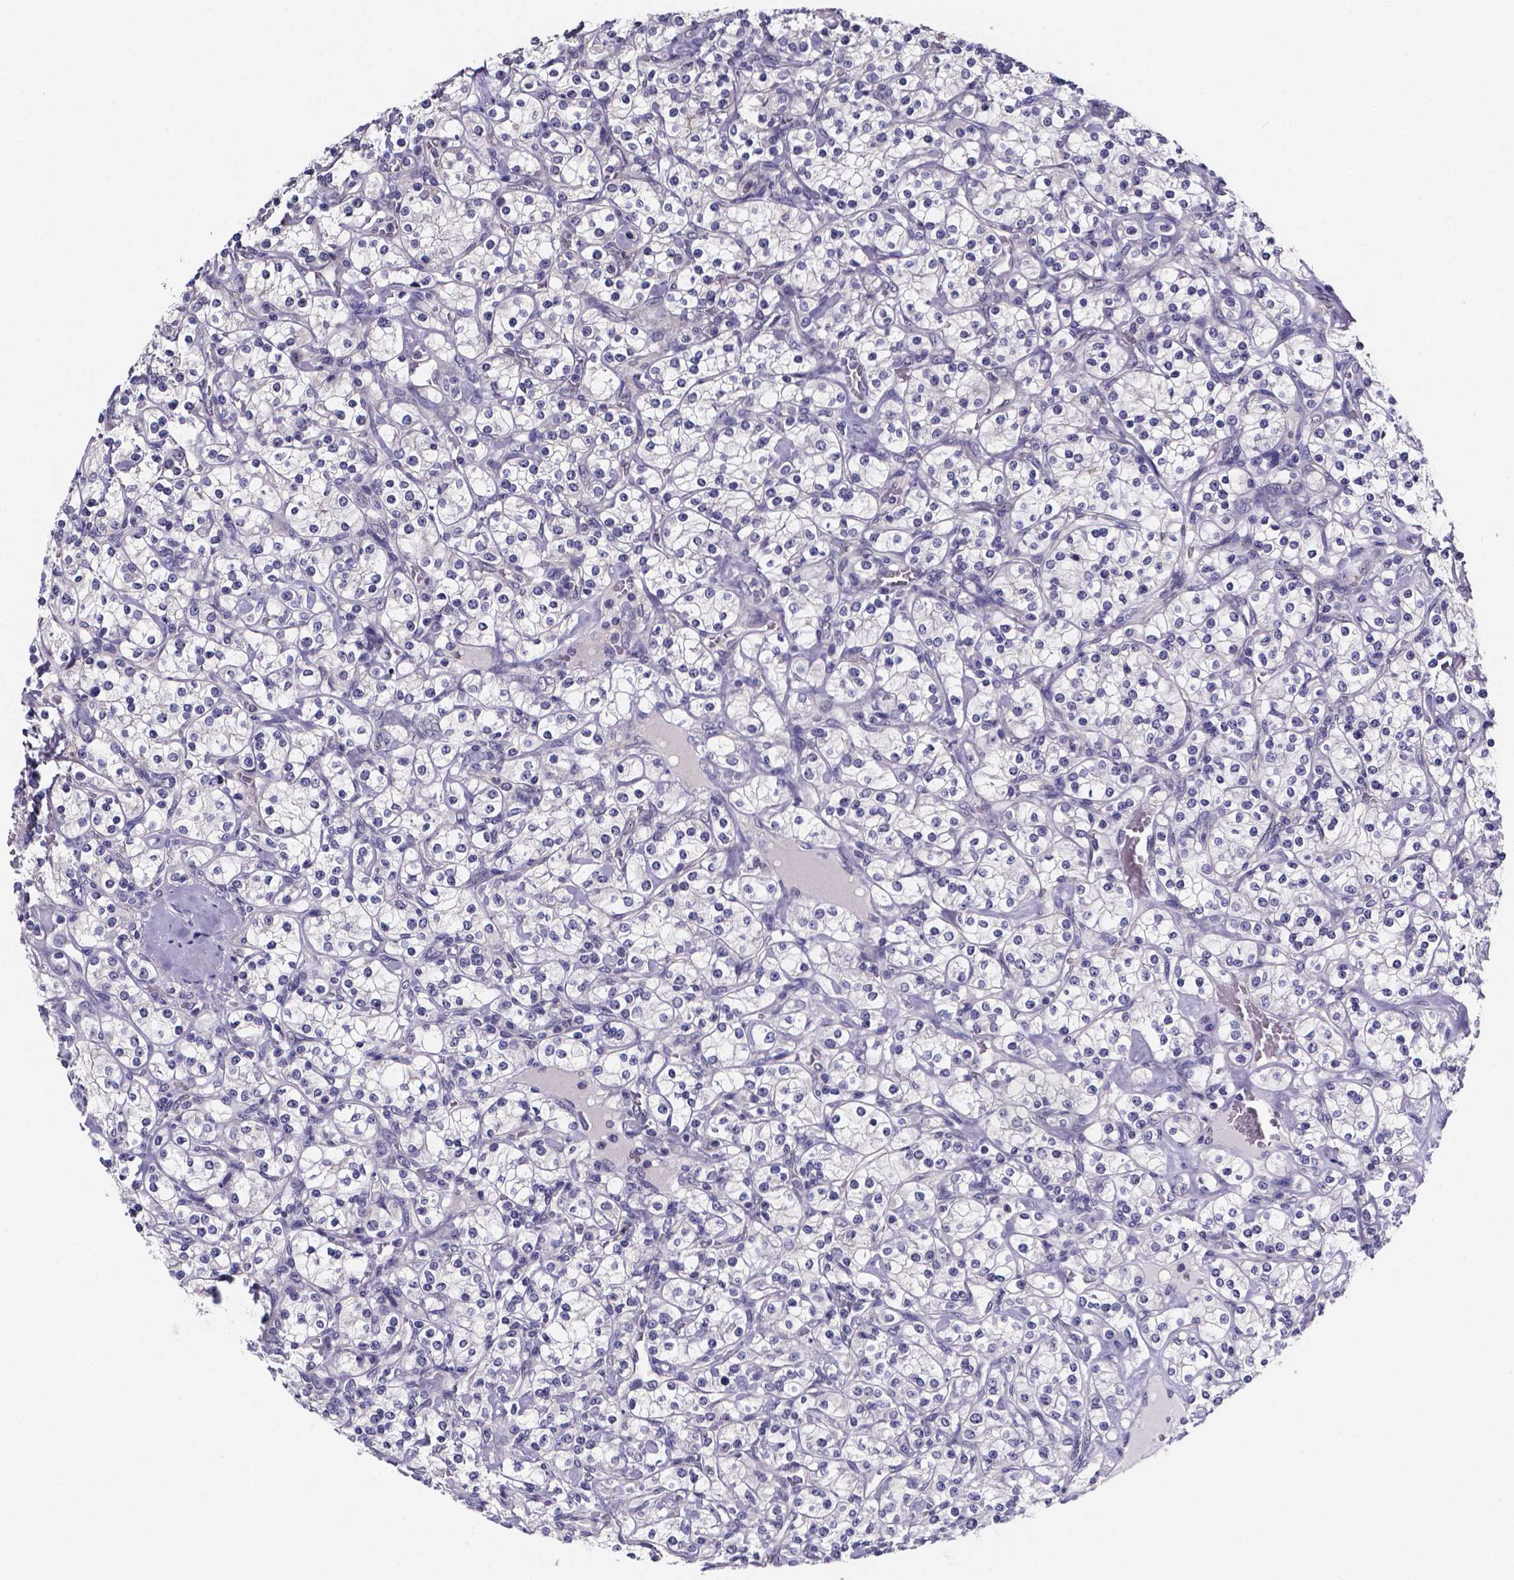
{"staining": {"intensity": "negative", "quantity": "none", "location": "none"}, "tissue": "renal cancer", "cell_type": "Tumor cells", "image_type": "cancer", "snomed": [{"axis": "morphology", "description": "Adenocarcinoma, NOS"}, {"axis": "topography", "description": "Kidney"}], "caption": "Human renal adenocarcinoma stained for a protein using immunohistochemistry (IHC) displays no expression in tumor cells.", "gene": "IZUMO1", "patient": {"sex": "male", "age": 77}}